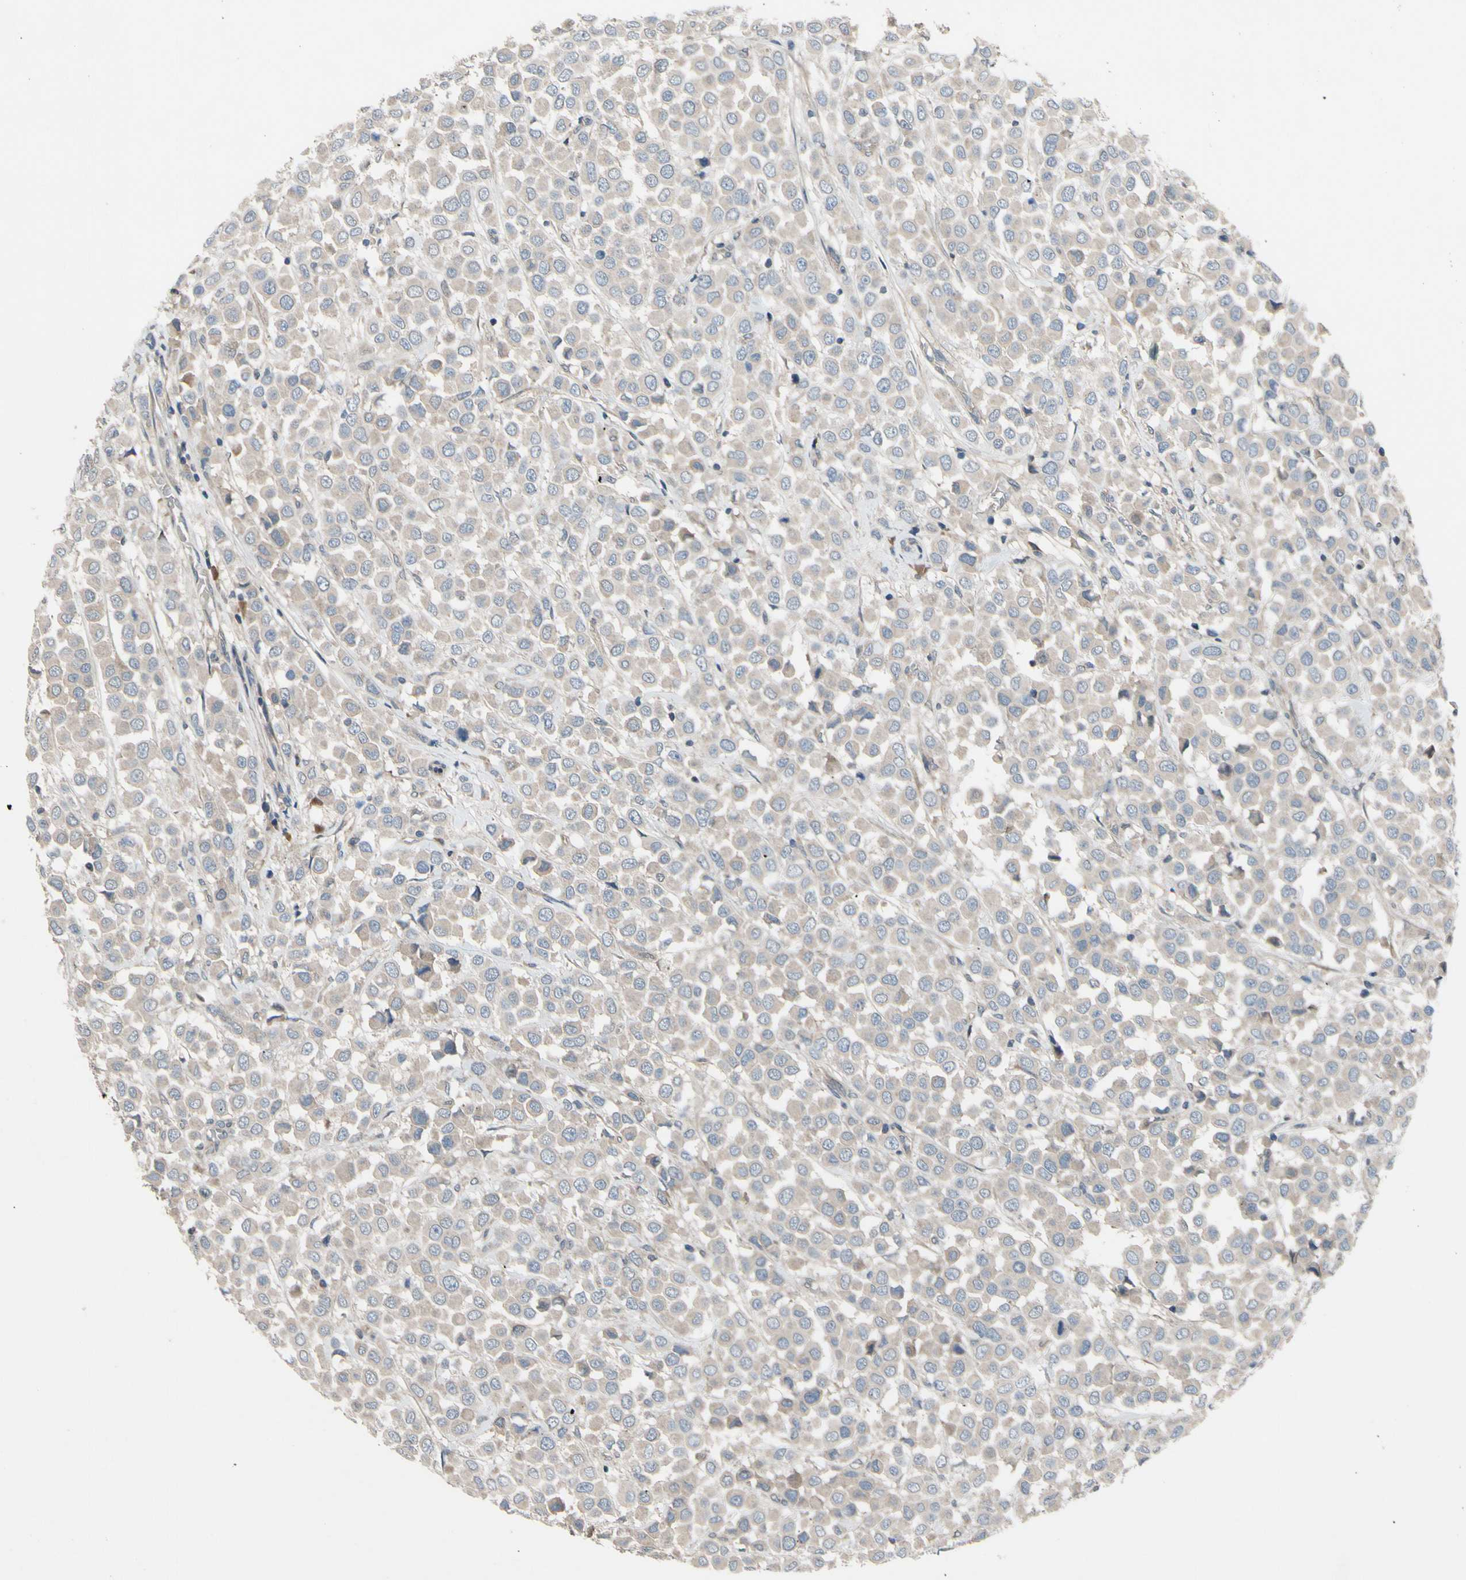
{"staining": {"intensity": "weak", "quantity": ">75%", "location": "cytoplasmic/membranous"}, "tissue": "breast cancer", "cell_type": "Tumor cells", "image_type": "cancer", "snomed": [{"axis": "morphology", "description": "Duct carcinoma"}, {"axis": "topography", "description": "Breast"}], "caption": "A photomicrograph of human breast cancer stained for a protein reveals weak cytoplasmic/membranous brown staining in tumor cells.", "gene": "ICAM5", "patient": {"sex": "female", "age": 61}}